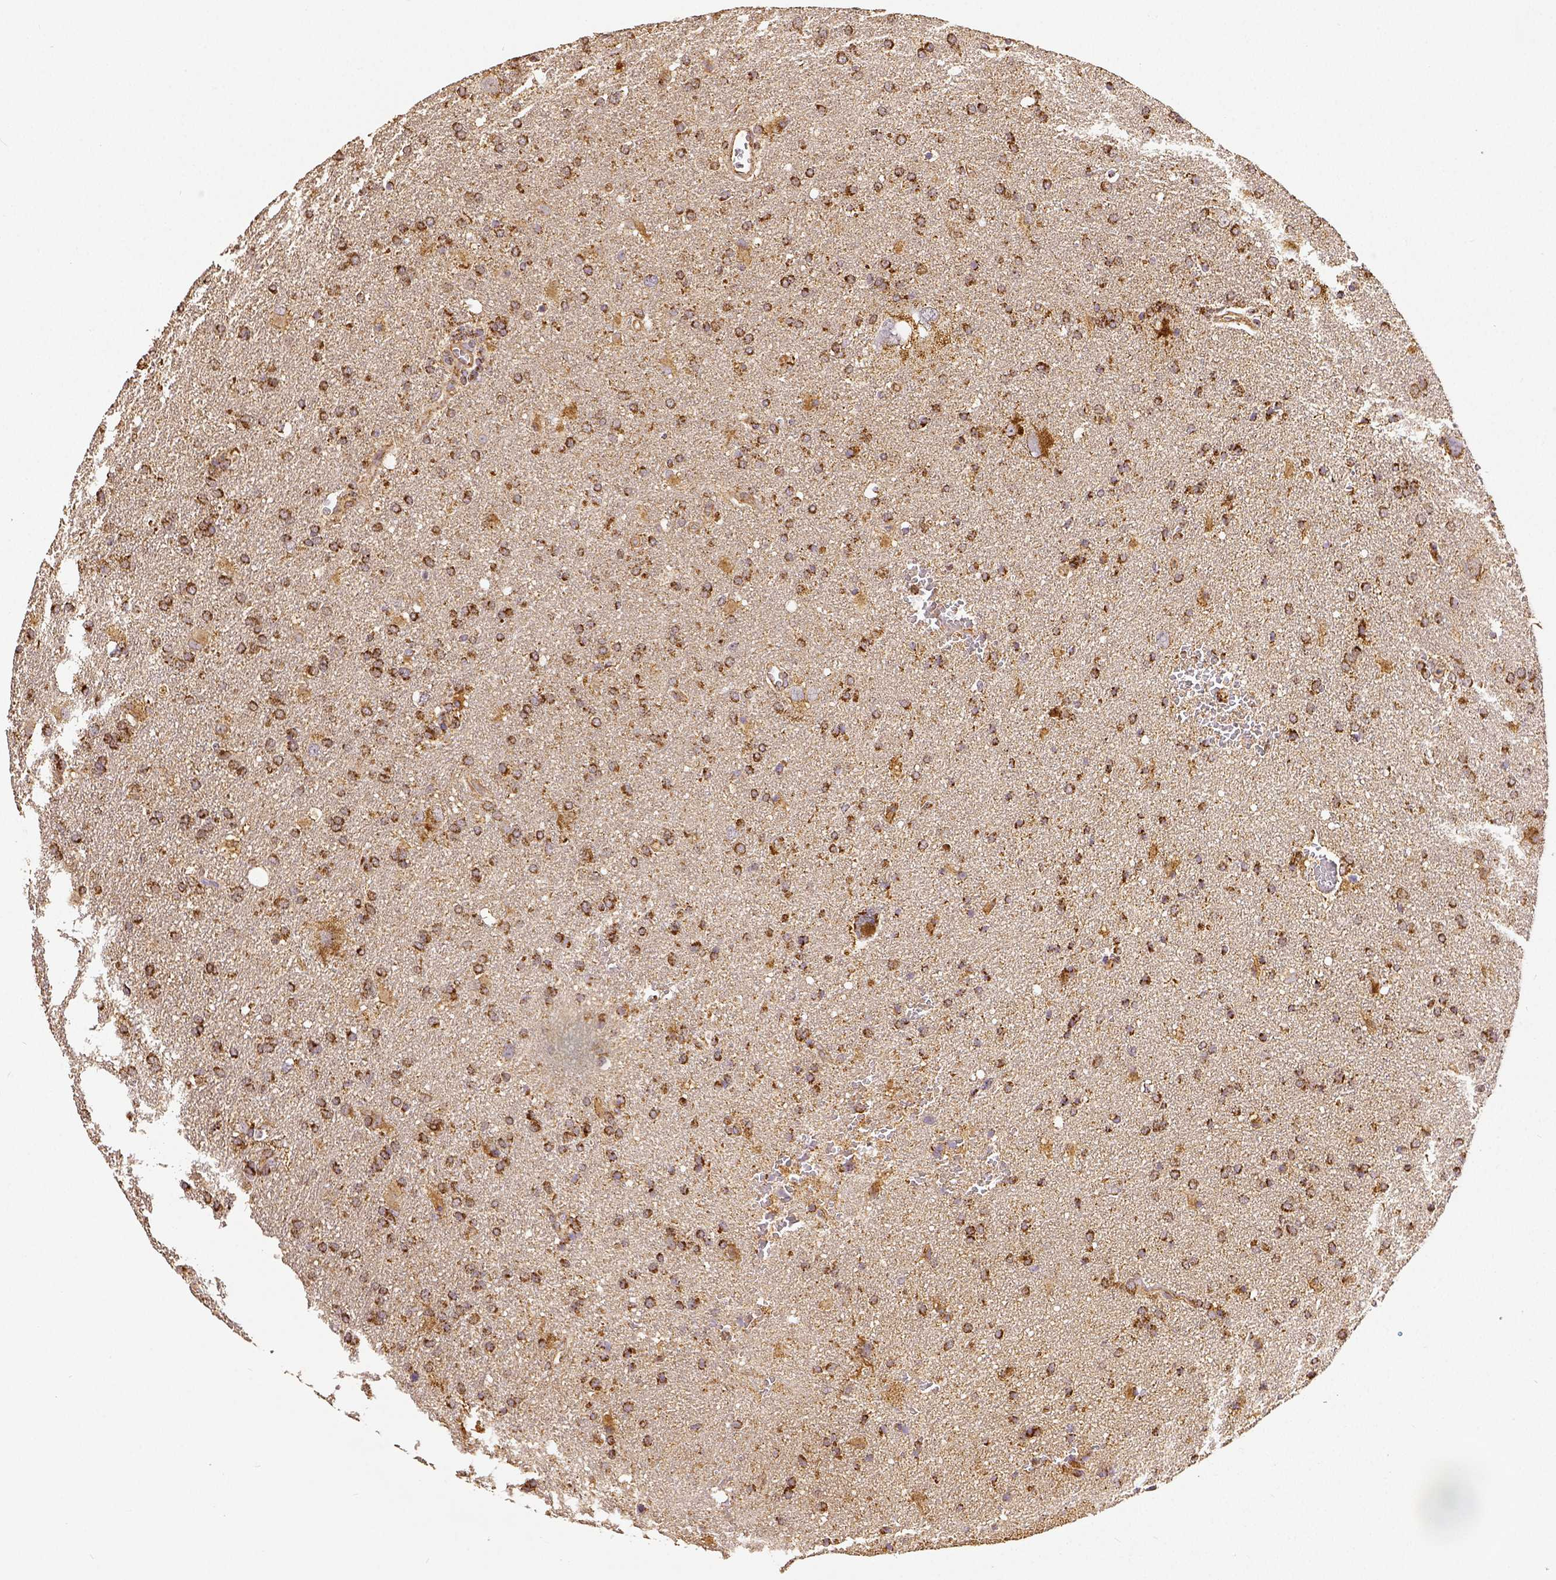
{"staining": {"intensity": "strong", "quantity": ">75%", "location": "cytoplasmic/membranous"}, "tissue": "glioma", "cell_type": "Tumor cells", "image_type": "cancer", "snomed": [{"axis": "morphology", "description": "Glioma, malignant, Low grade"}, {"axis": "topography", "description": "Brain"}], "caption": "Low-grade glioma (malignant) stained with immunohistochemistry (IHC) reveals strong cytoplasmic/membranous positivity in about >75% of tumor cells.", "gene": "SDHB", "patient": {"sex": "male", "age": 66}}